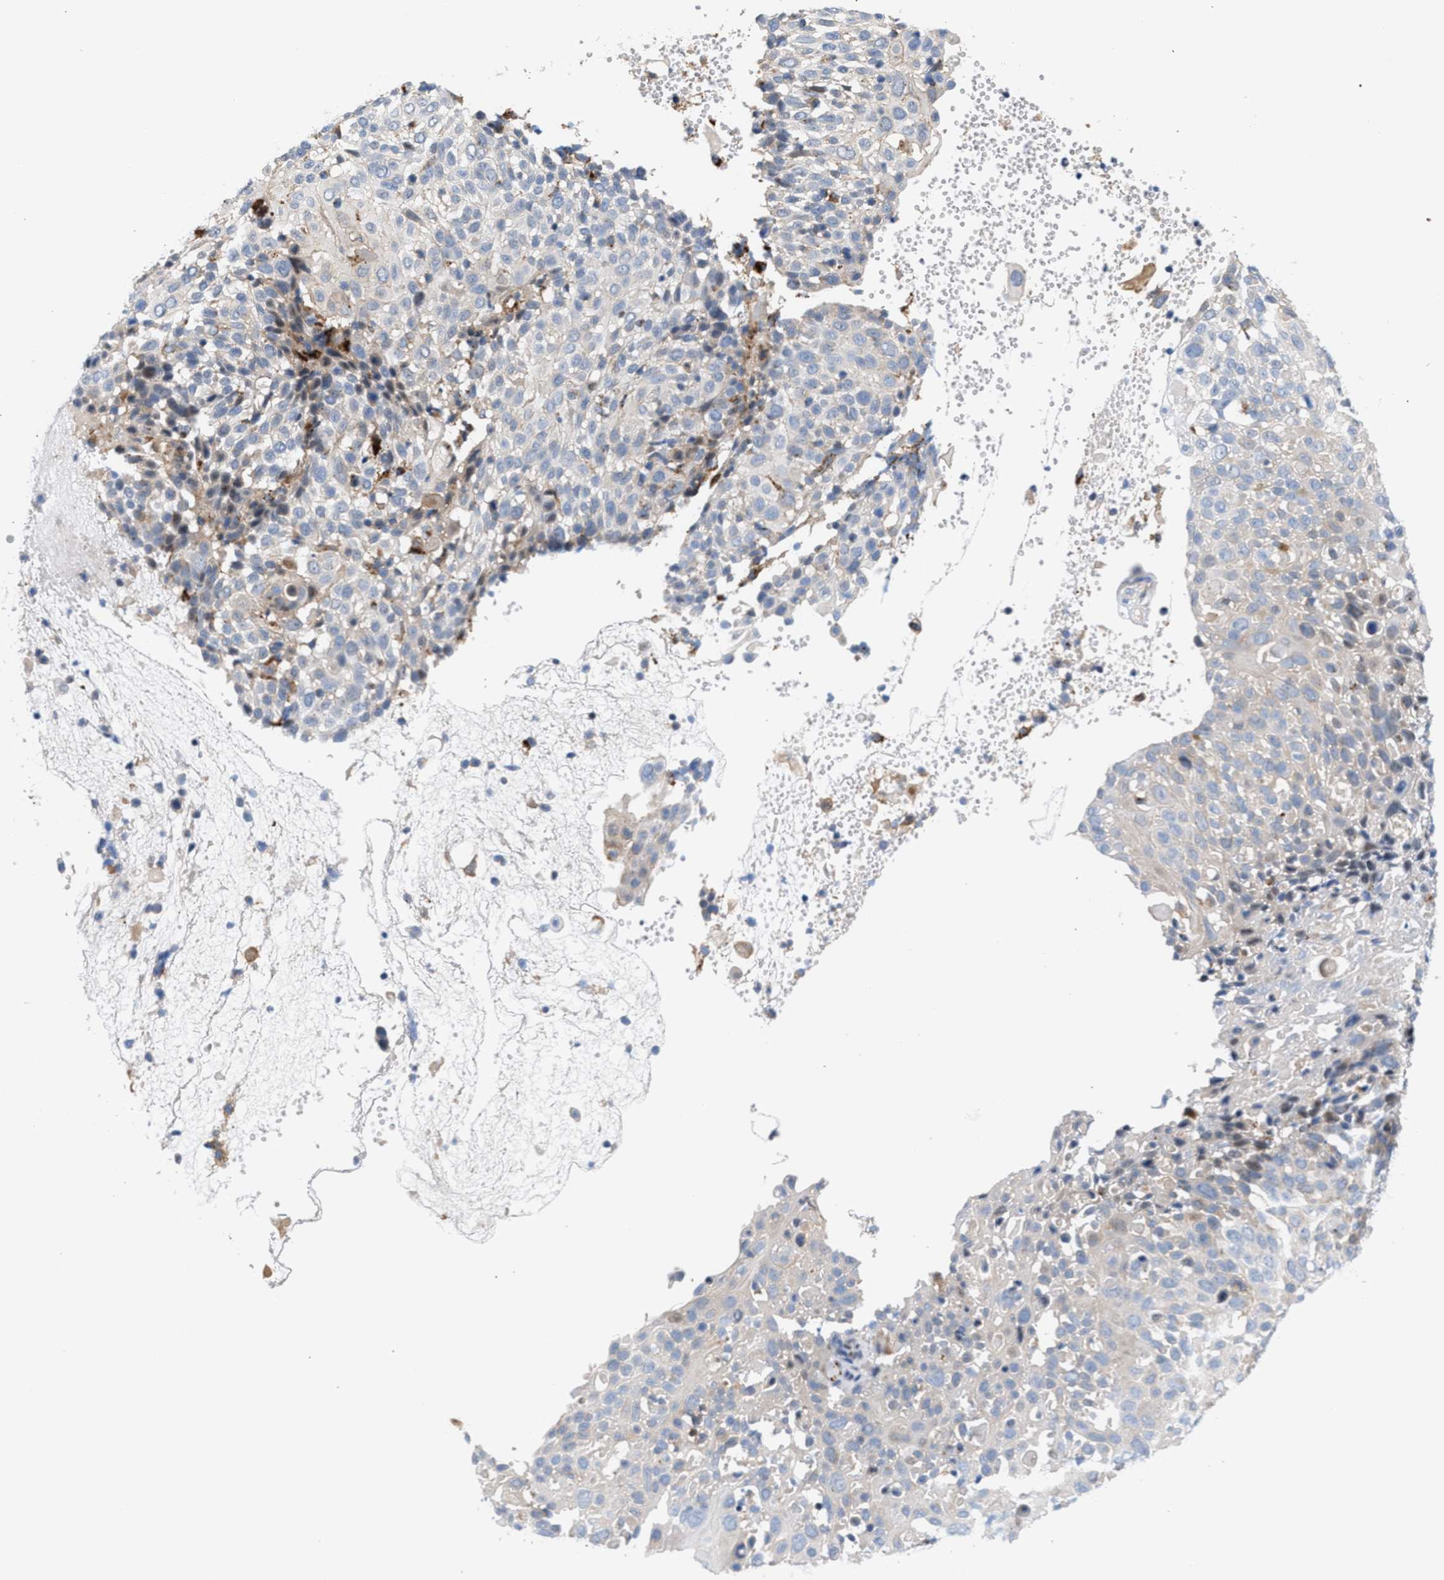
{"staining": {"intensity": "negative", "quantity": "none", "location": "none"}, "tissue": "cervical cancer", "cell_type": "Tumor cells", "image_type": "cancer", "snomed": [{"axis": "morphology", "description": "Squamous cell carcinoma, NOS"}, {"axis": "topography", "description": "Cervix"}], "caption": "Tumor cells are negative for protein expression in human cervical cancer (squamous cell carcinoma).", "gene": "MBTD1", "patient": {"sex": "female", "age": 74}}